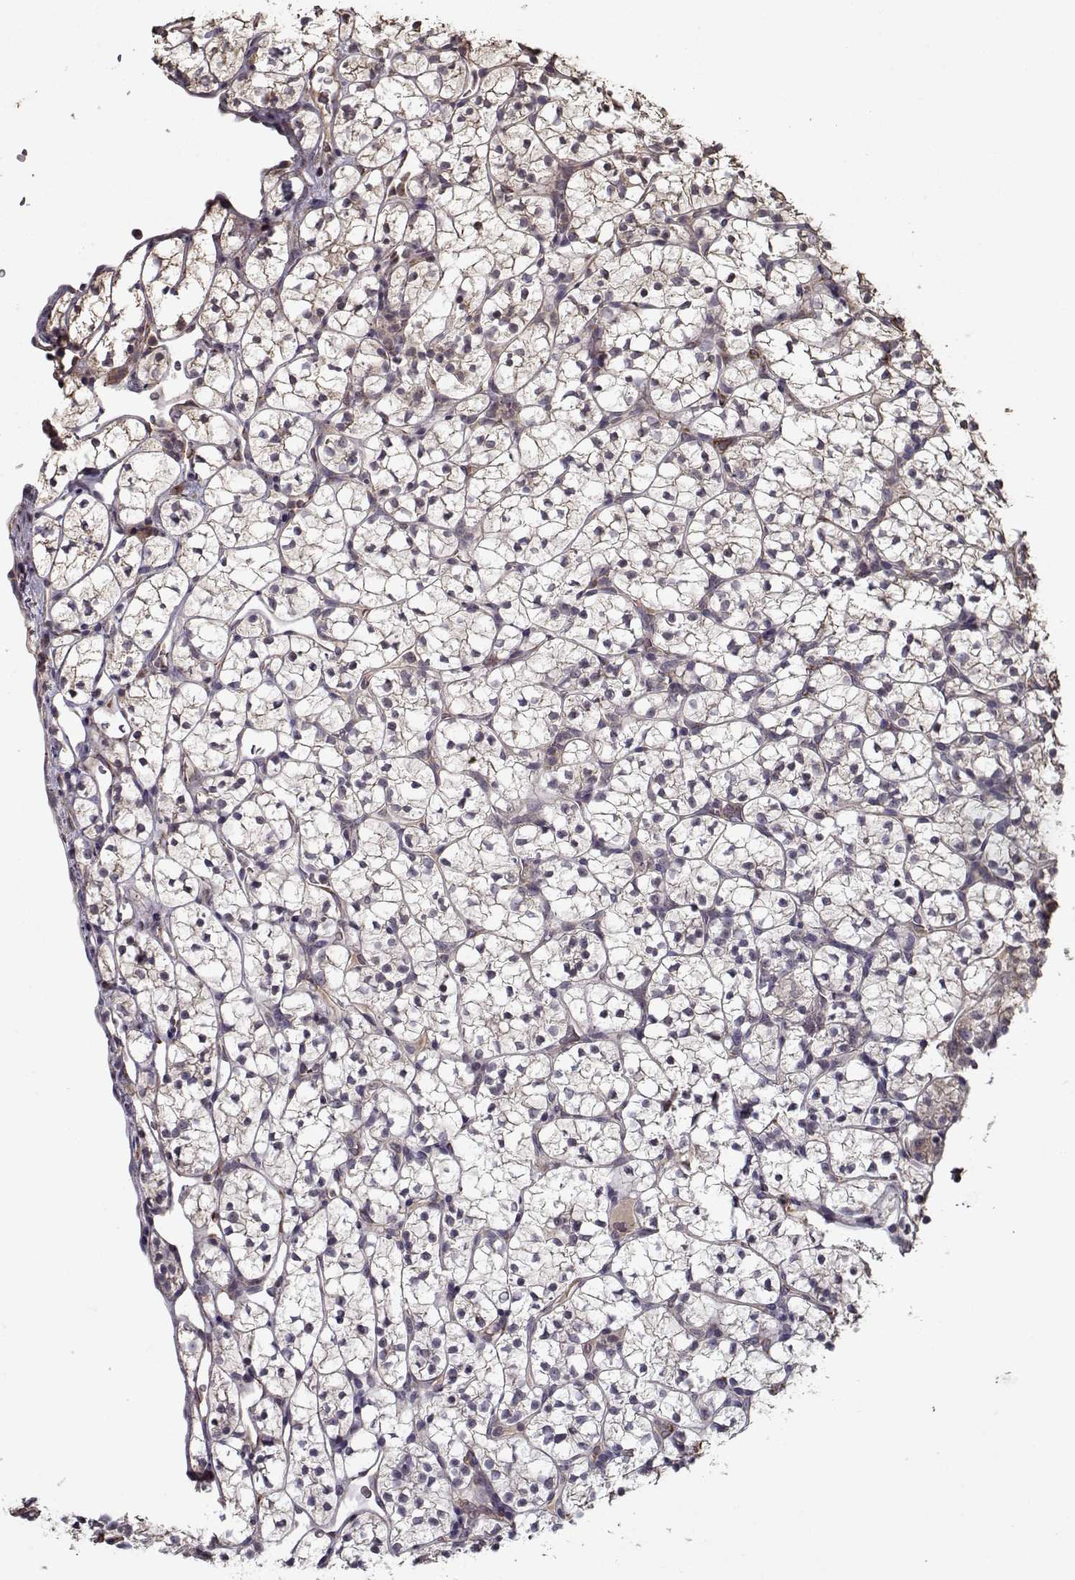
{"staining": {"intensity": "weak", "quantity": ">75%", "location": "cytoplasmic/membranous"}, "tissue": "renal cancer", "cell_type": "Tumor cells", "image_type": "cancer", "snomed": [{"axis": "morphology", "description": "Adenocarcinoma, NOS"}, {"axis": "topography", "description": "Kidney"}], "caption": "IHC image of human renal adenocarcinoma stained for a protein (brown), which exhibits low levels of weak cytoplasmic/membranous staining in about >75% of tumor cells.", "gene": "IMMP1L", "patient": {"sex": "female", "age": 89}}